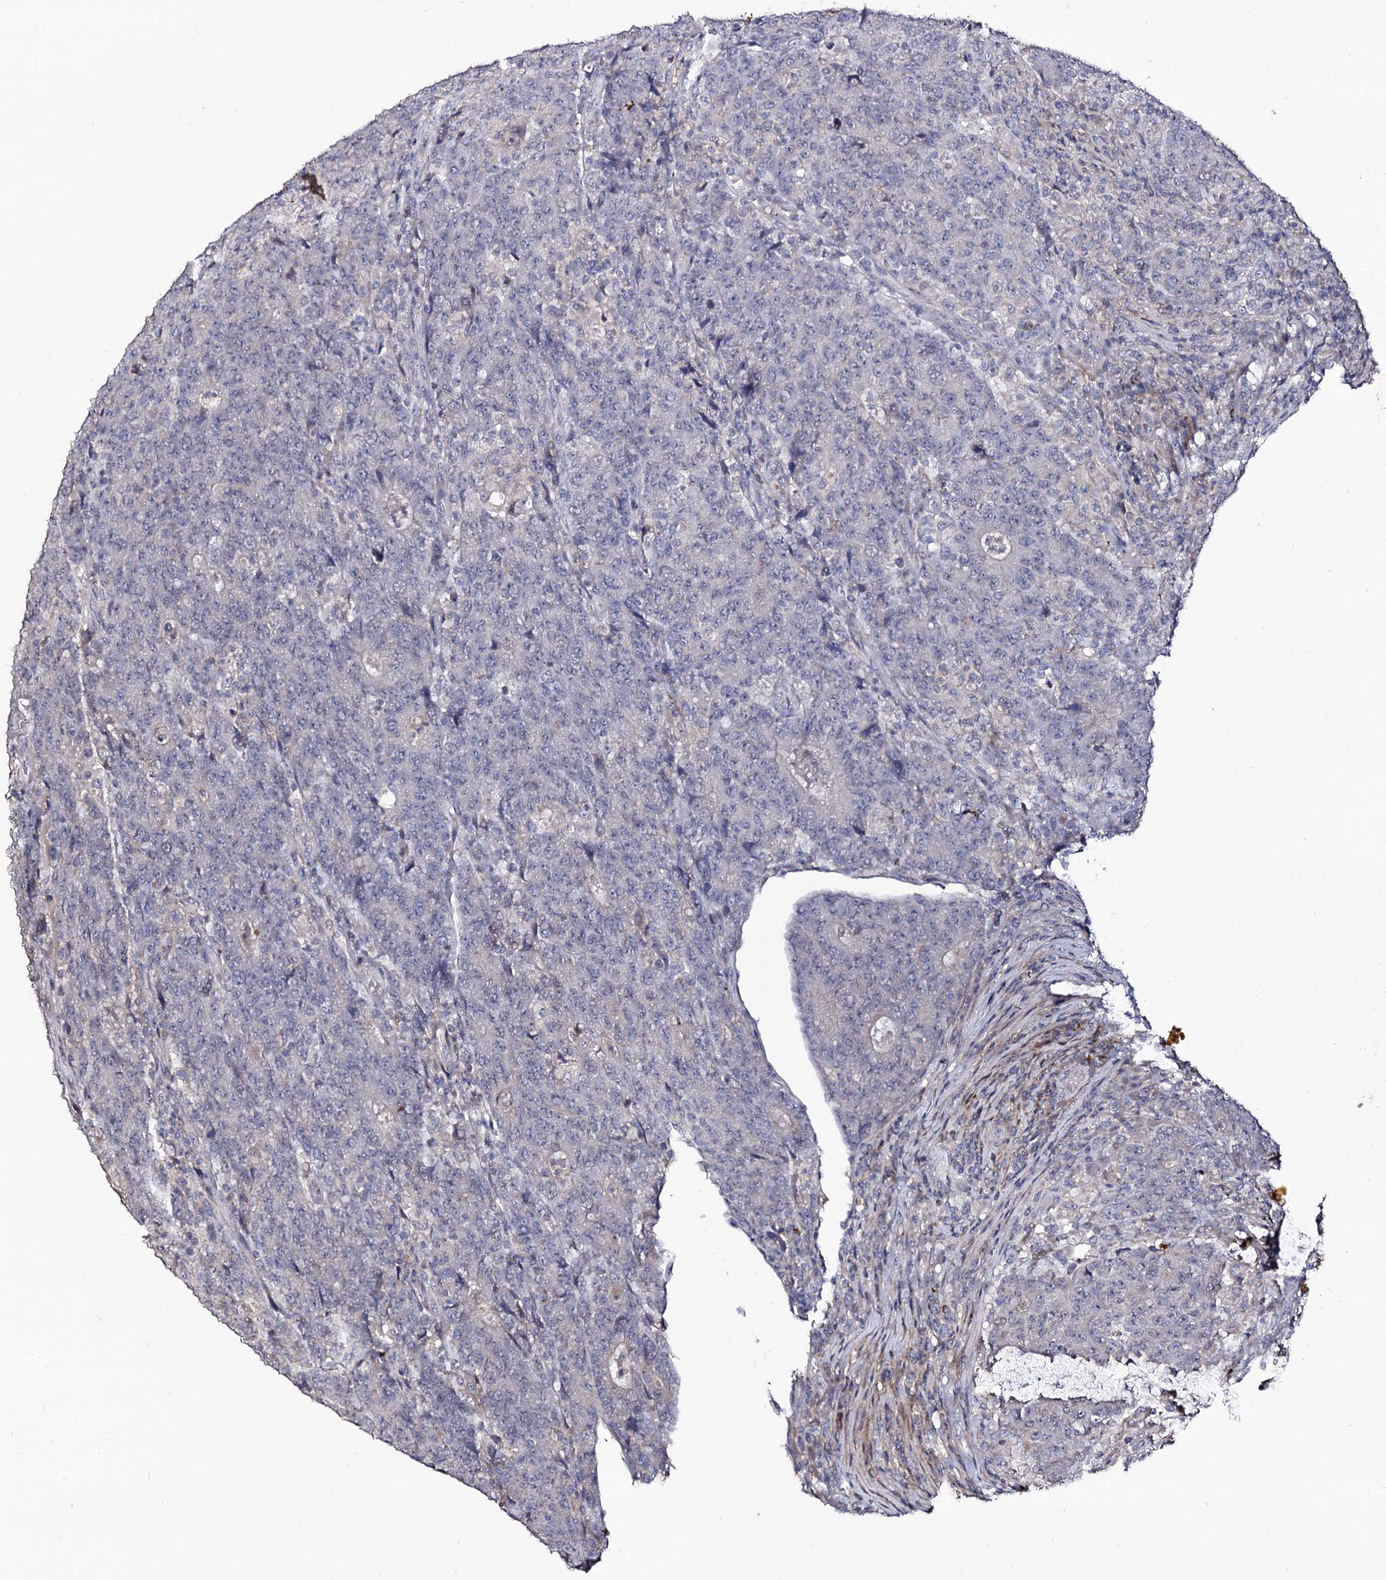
{"staining": {"intensity": "negative", "quantity": "none", "location": "none"}, "tissue": "colorectal cancer", "cell_type": "Tumor cells", "image_type": "cancer", "snomed": [{"axis": "morphology", "description": "Adenocarcinoma, NOS"}, {"axis": "topography", "description": "Colon"}], "caption": "An immunohistochemistry histopathology image of colorectal adenocarcinoma is shown. There is no staining in tumor cells of colorectal adenocarcinoma.", "gene": "MYO1H", "patient": {"sex": "female", "age": 75}}